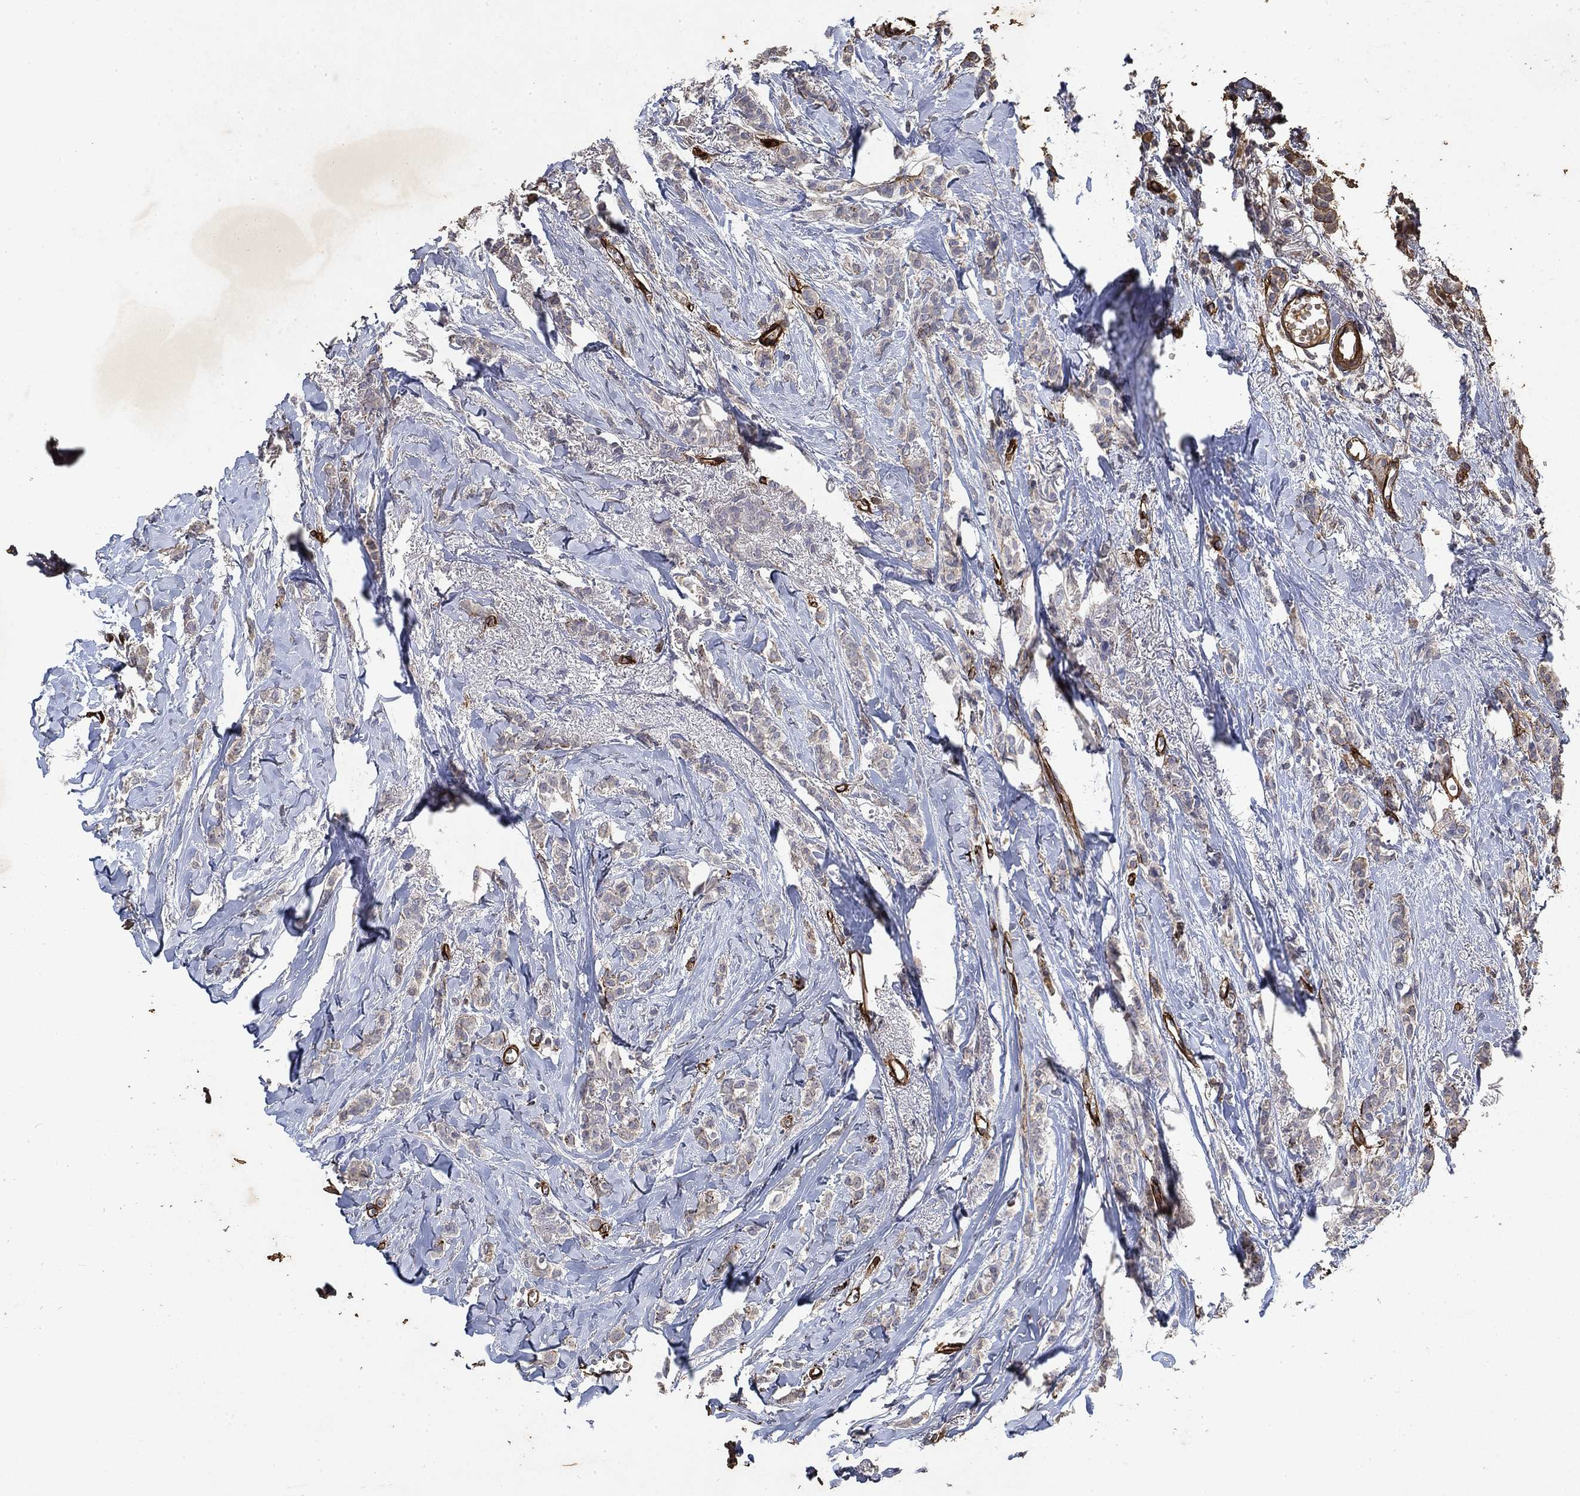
{"staining": {"intensity": "negative", "quantity": "none", "location": "none"}, "tissue": "breast cancer", "cell_type": "Tumor cells", "image_type": "cancer", "snomed": [{"axis": "morphology", "description": "Duct carcinoma"}, {"axis": "topography", "description": "Breast"}], "caption": "The image displays no staining of tumor cells in invasive ductal carcinoma (breast).", "gene": "COL4A2", "patient": {"sex": "female", "age": 85}}